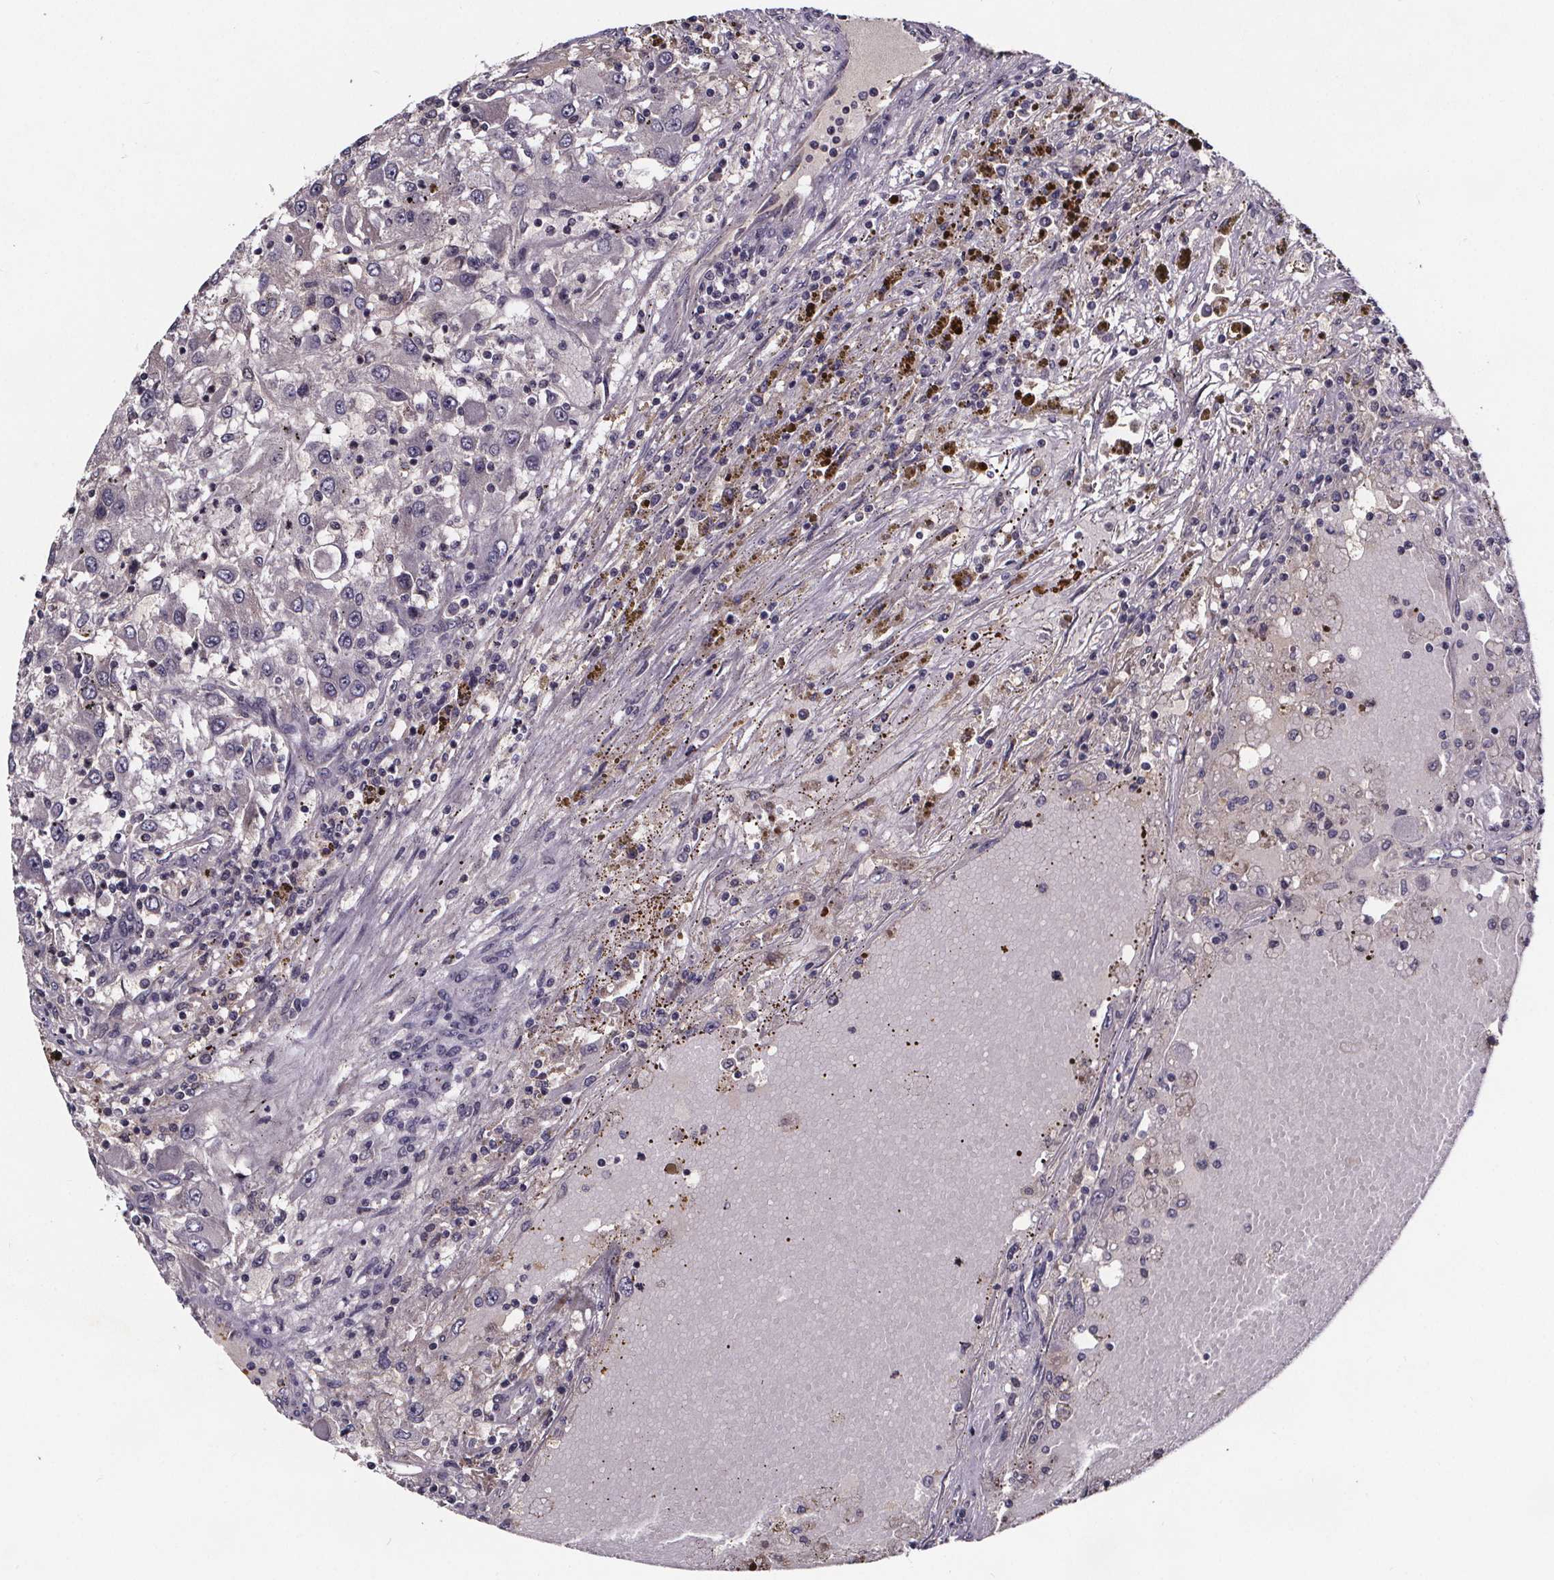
{"staining": {"intensity": "negative", "quantity": "none", "location": "none"}, "tissue": "renal cancer", "cell_type": "Tumor cells", "image_type": "cancer", "snomed": [{"axis": "morphology", "description": "Adenocarcinoma, NOS"}, {"axis": "topography", "description": "Kidney"}], "caption": "IHC of renal cancer (adenocarcinoma) displays no positivity in tumor cells.", "gene": "NPHP4", "patient": {"sex": "female", "age": 67}}